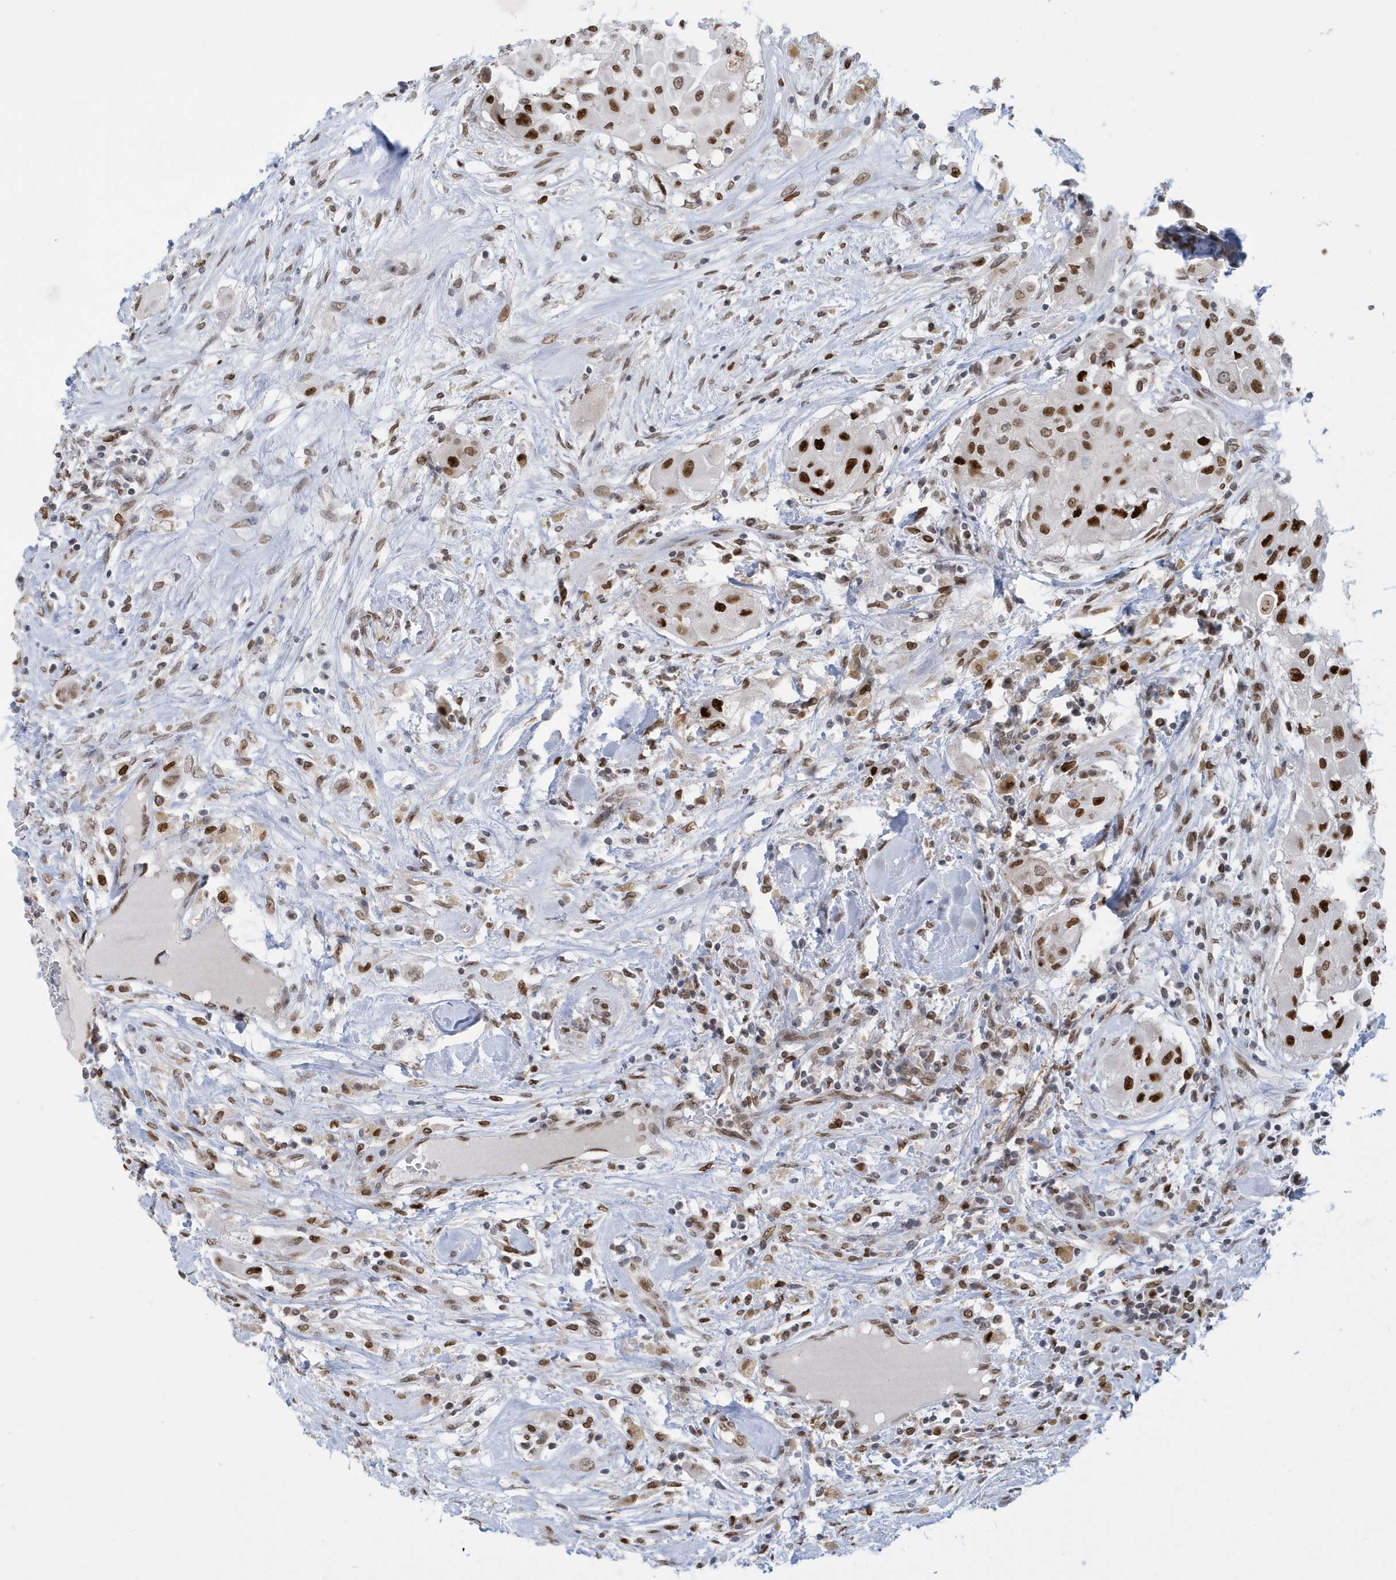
{"staining": {"intensity": "strong", "quantity": ">75%", "location": "nuclear"}, "tissue": "thyroid cancer", "cell_type": "Tumor cells", "image_type": "cancer", "snomed": [{"axis": "morphology", "description": "Papillary adenocarcinoma, NOS"}, {"axis": "topography", "description": "Thyroid gland"}], "caption": "An image of papillary adenocarcinoma (thyroid) stained for a protein exhibits strong nuclear brown staining in tumor cells. (Brightfield microscopy of DAB IHC at high magnification).", "gene": "PCYT1A", "patient": {"sex": "female", "age": 59}}